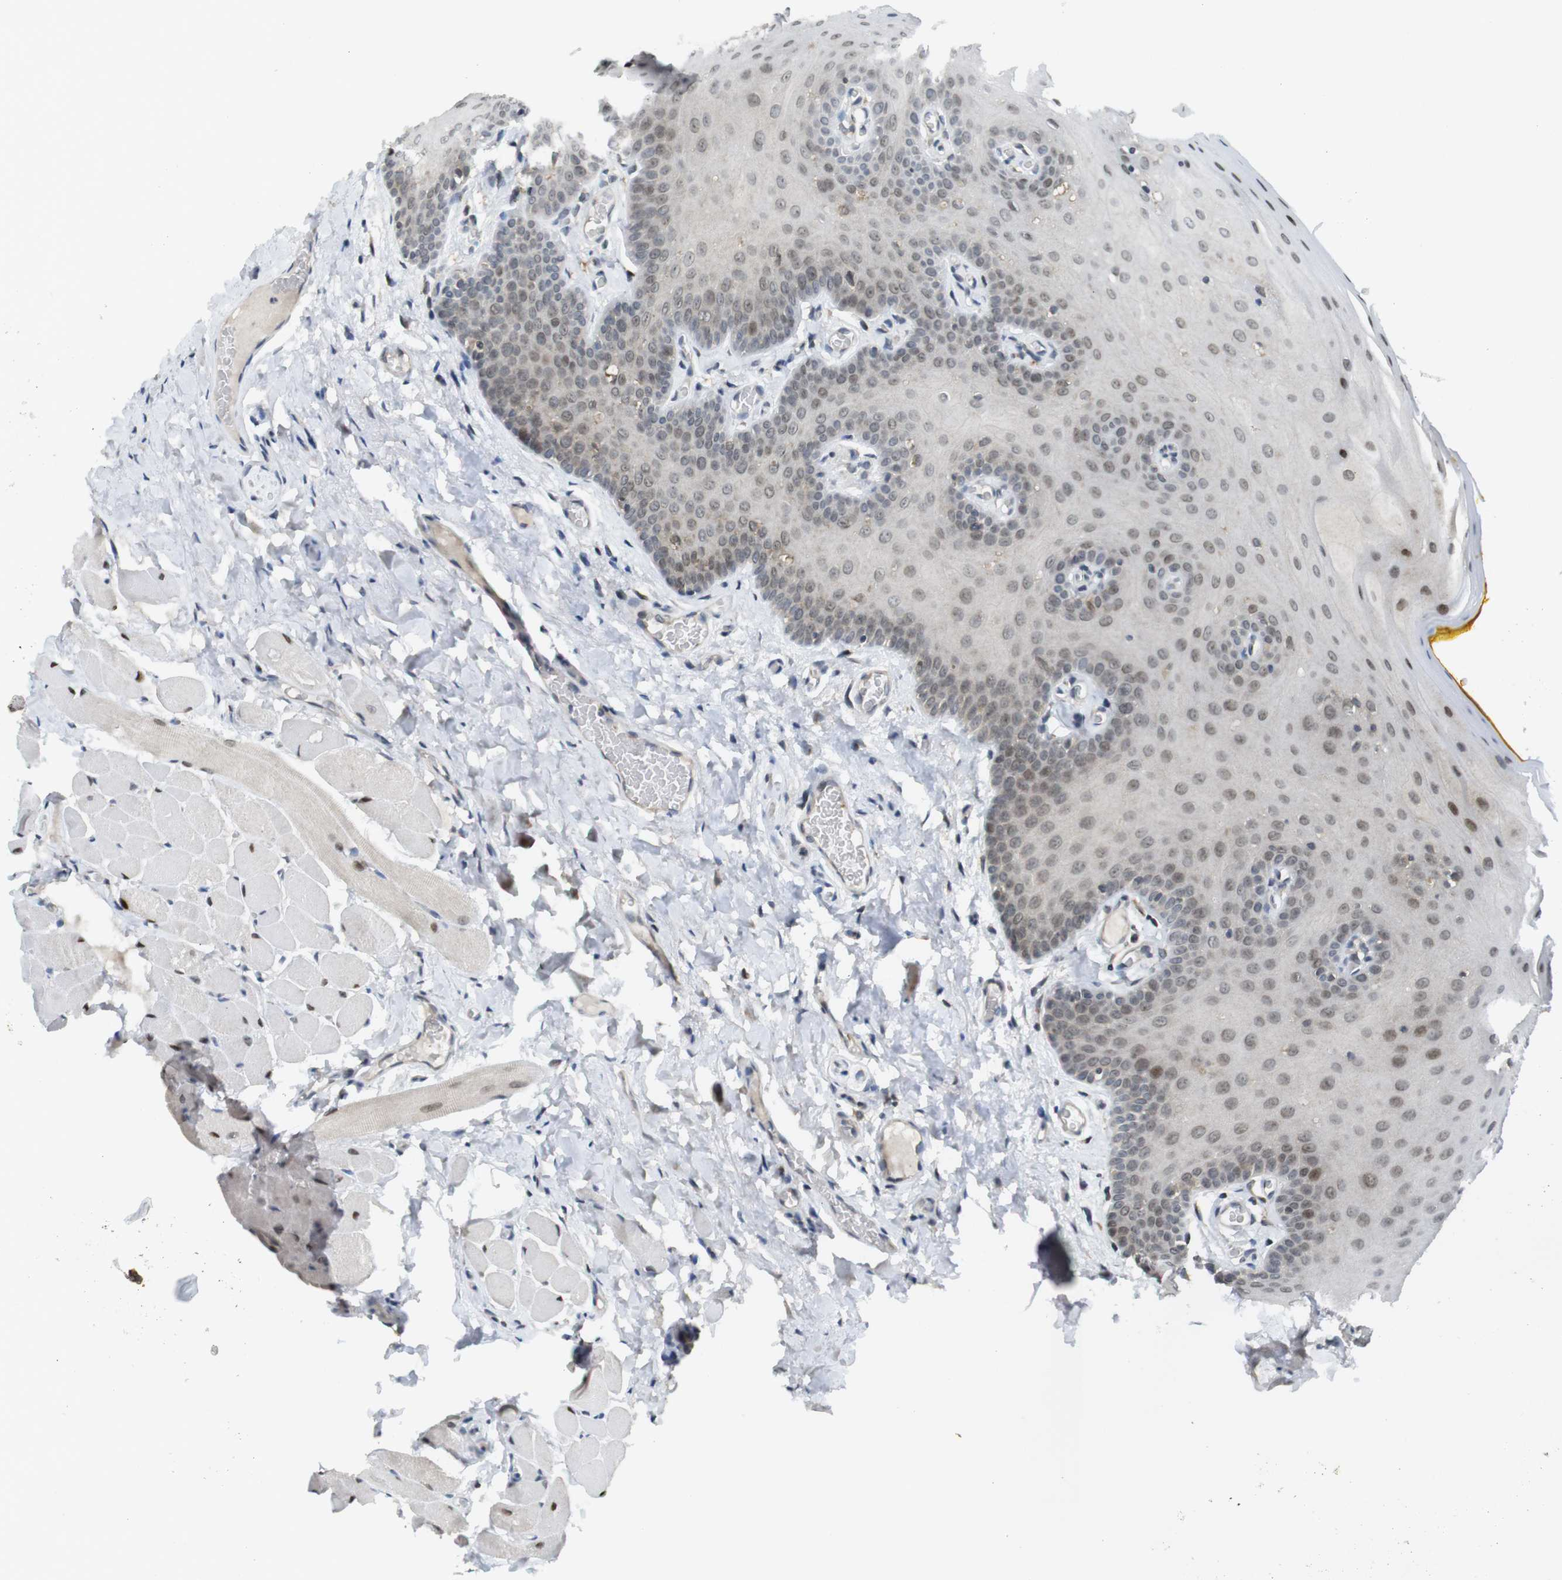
{"staining": {"intensity": "weak", "quantity": "25%-75%", "location": "nuclear"}, "tissue": "oral mucosa", "cell_type": "Squamous epithelial cells", "image_type": "normal", "snomed": [{"axis": "morphology", "description": "Normal tissue, NOS"}, {"axis": "topography", "description": "Oral tissue"}], "caption": "An image of human oral mucosa stained for a protein exhibits weak nuclear brown staining in squamous epithelial cells. The staining was performed using DAB (3,3'-diaminobenzidine), with brown indicating positive protein expression. Nuclei are stained blue with hematoxylin.", "gene": "RCC1", "patient": {"sex": "male", "age": 54}}